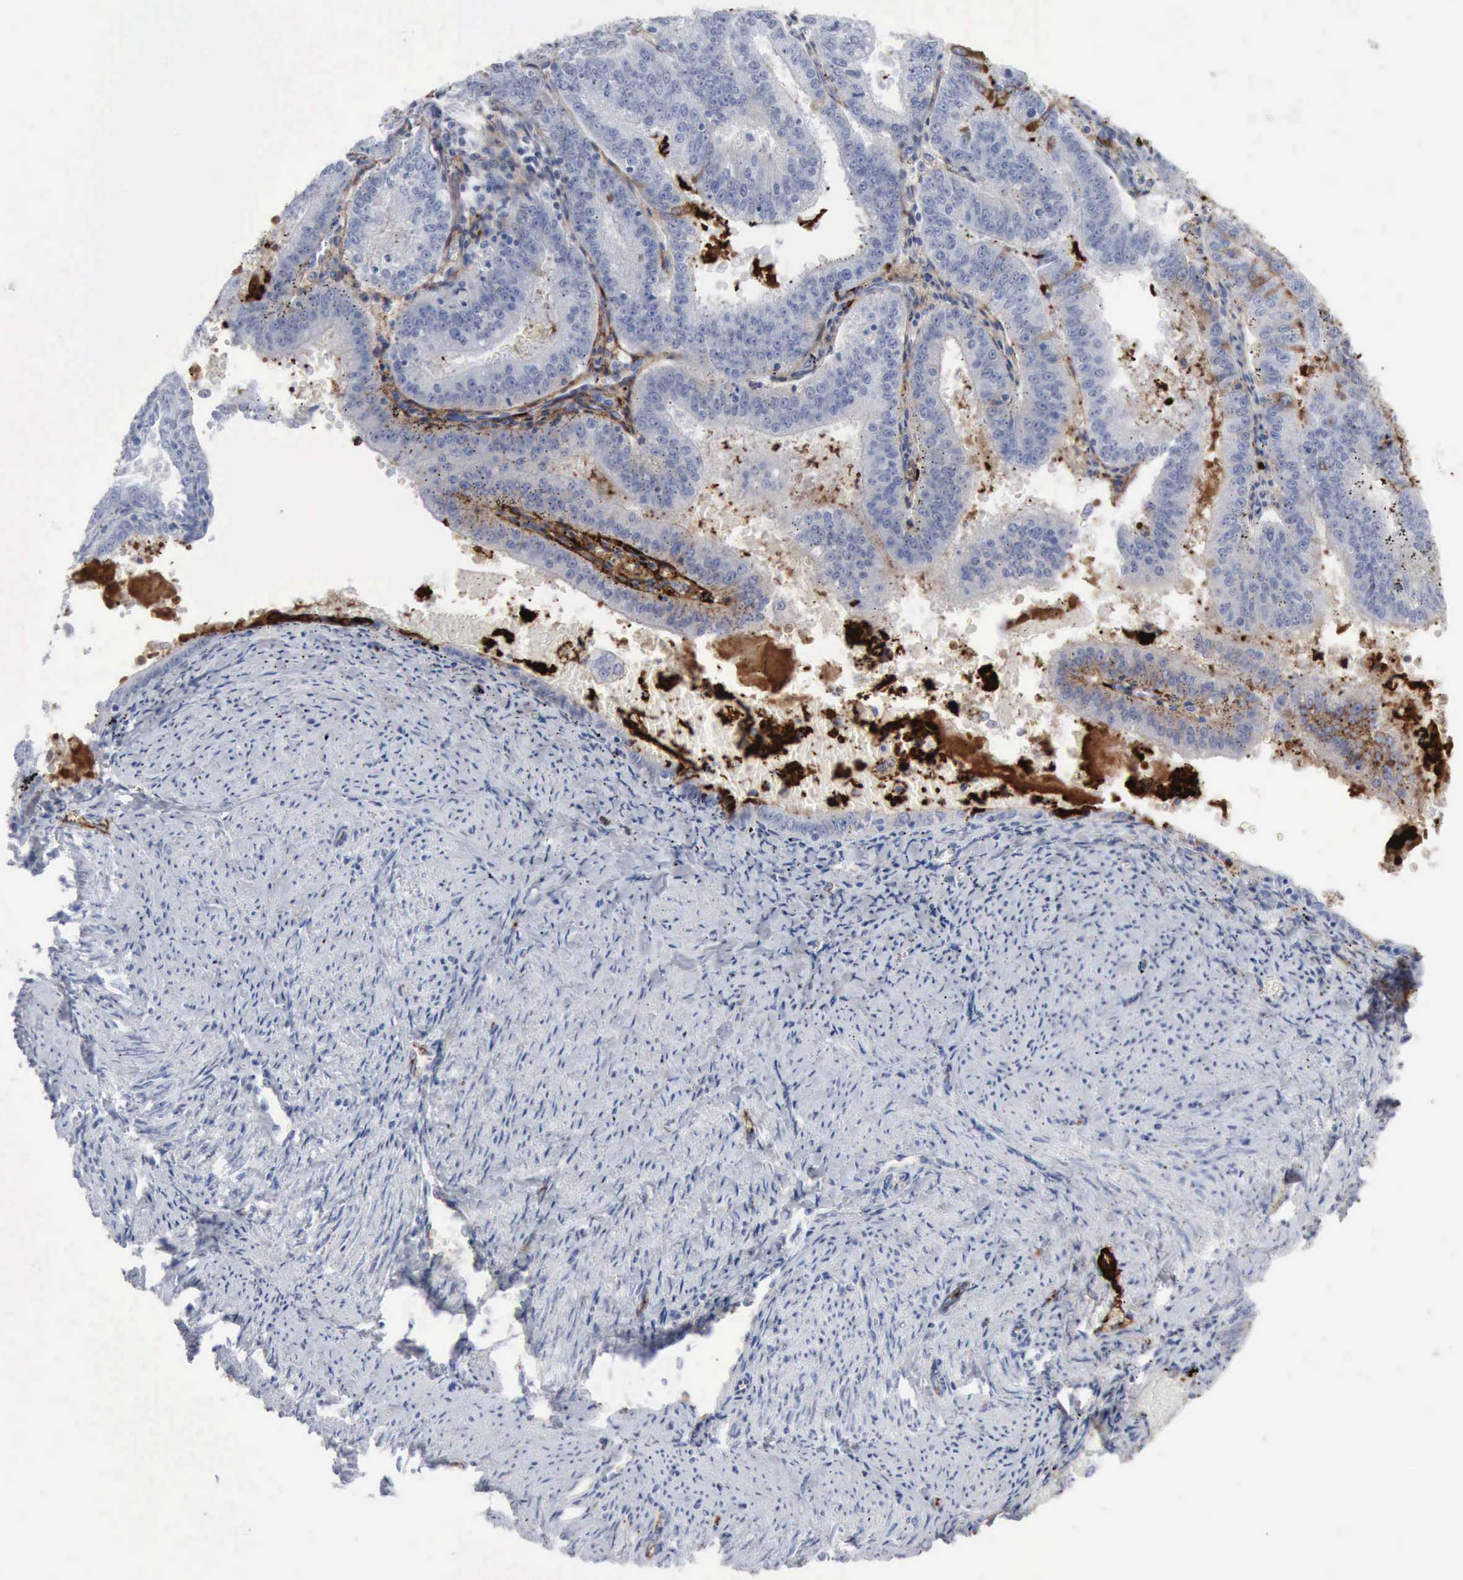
{"staining": {"intensity": "moderate", "quantity": "<25%", "location": "cytoplasmic/membranous"}, "tissue": "endometrial cancer", "cell_type": "Tumor cells", "image_type": "cancer", "snomed": [{"axis": "morphology", "description": "Adenocarcinoma, NOS"}, {"axis": "topography", "description": "Endometrium"}], "caption": "Immunohistochemical staining of human endometrial cancer (adenocarcinoma) demonstrates low levels of moderate cytoplasmic/membranous positivity in about <25% of tumor cells.", "gene": "C4BPA", "patient": {"sex": "female", "age": 66}}